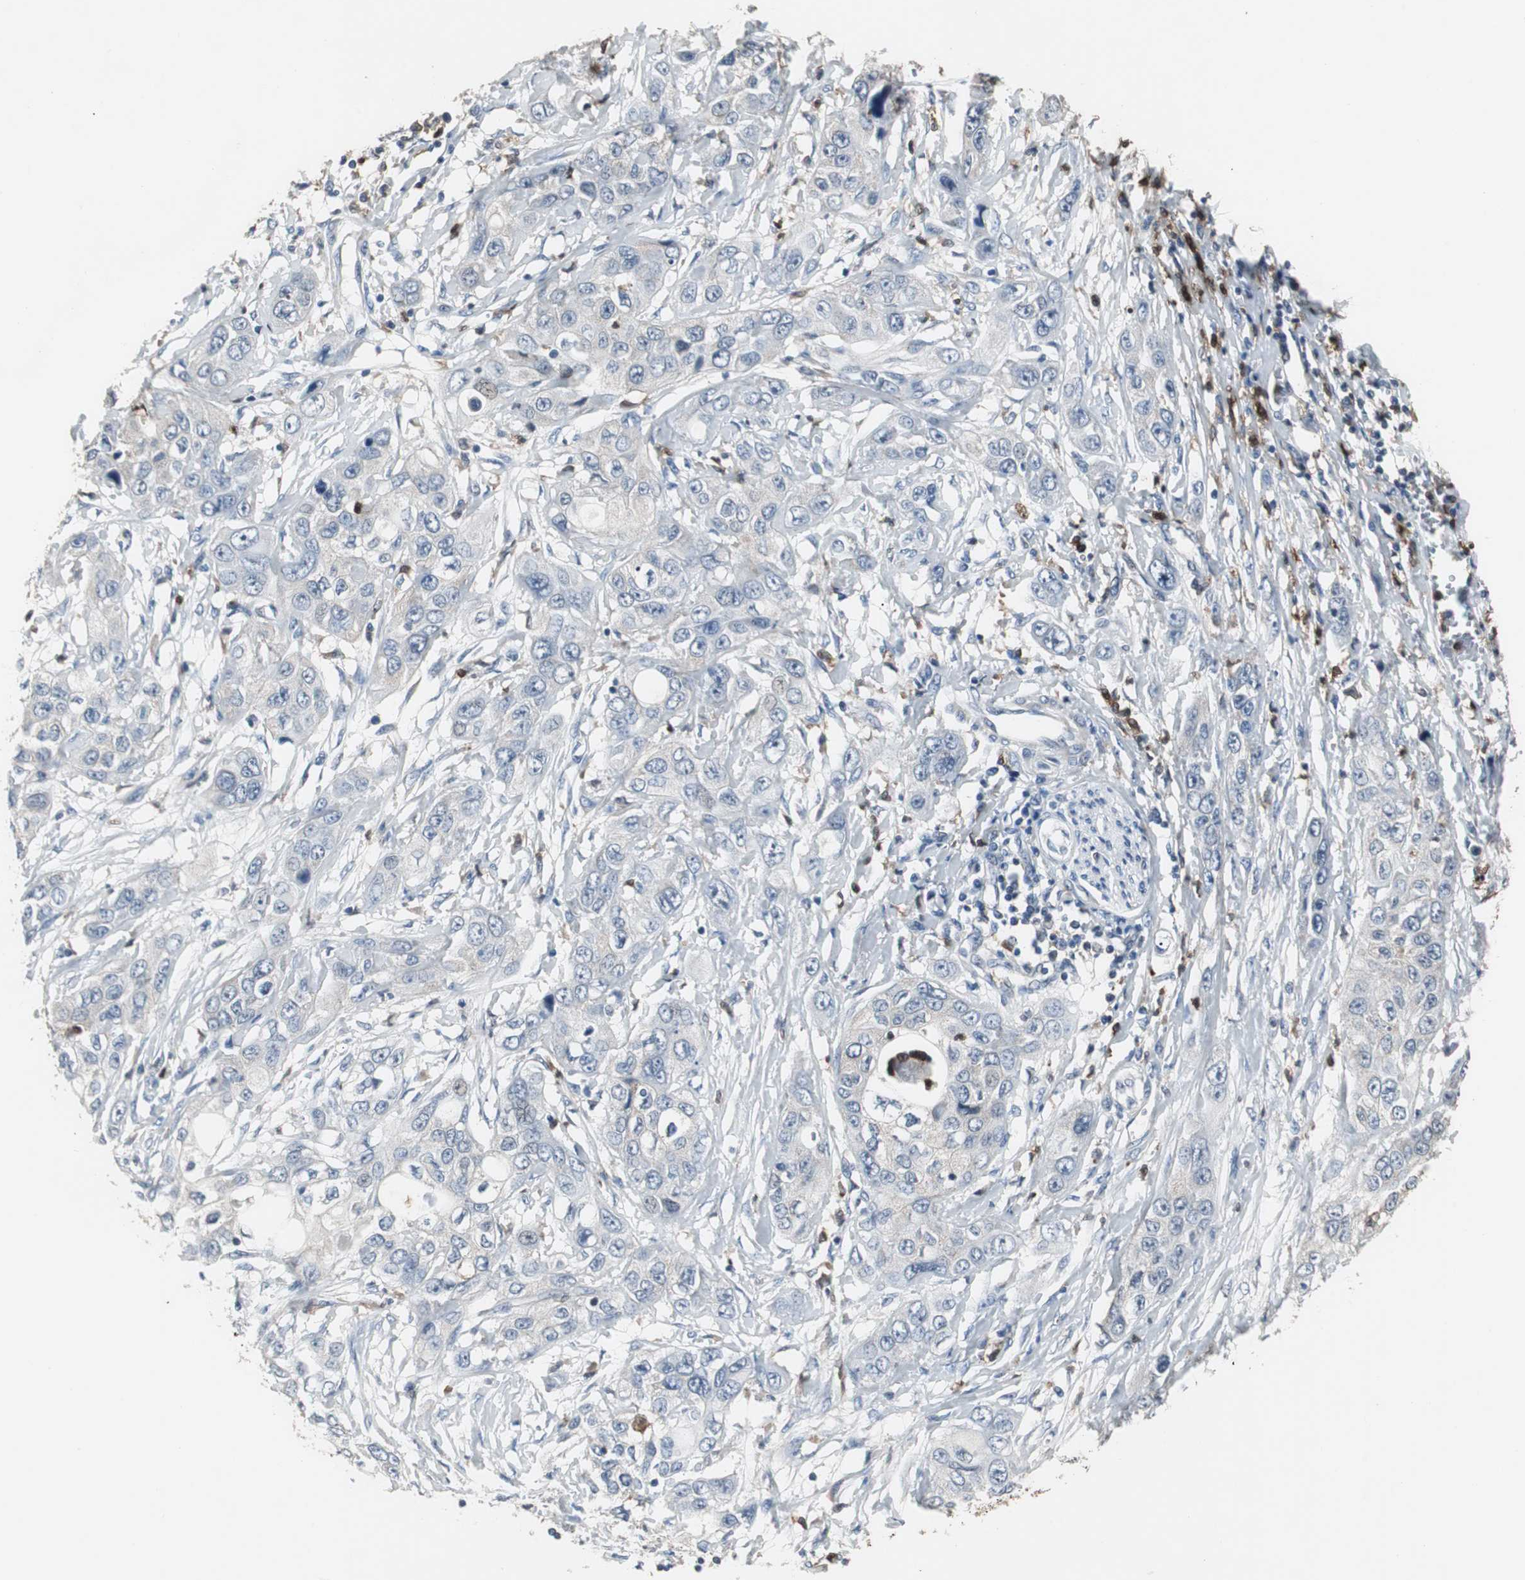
{"staining": {"intensity": "negative", "quantity": "none", "location": "none"}, "tissue": "pancreatic cancer", "cell_type": "Tumor cells", "image_type": "cancer", "snomed": [{"axis": "morphology", "description": "Adenocarcinoma, NOS"}, {"axis": "topography", "description": "Pancreas"}], "caption": "Immunohistochemistry of human pancreatic adenocarcinoma demonstrates no expression in tumor cells.", "gene": "NCF2", "patient": {"sex": "female", "age": 70}}